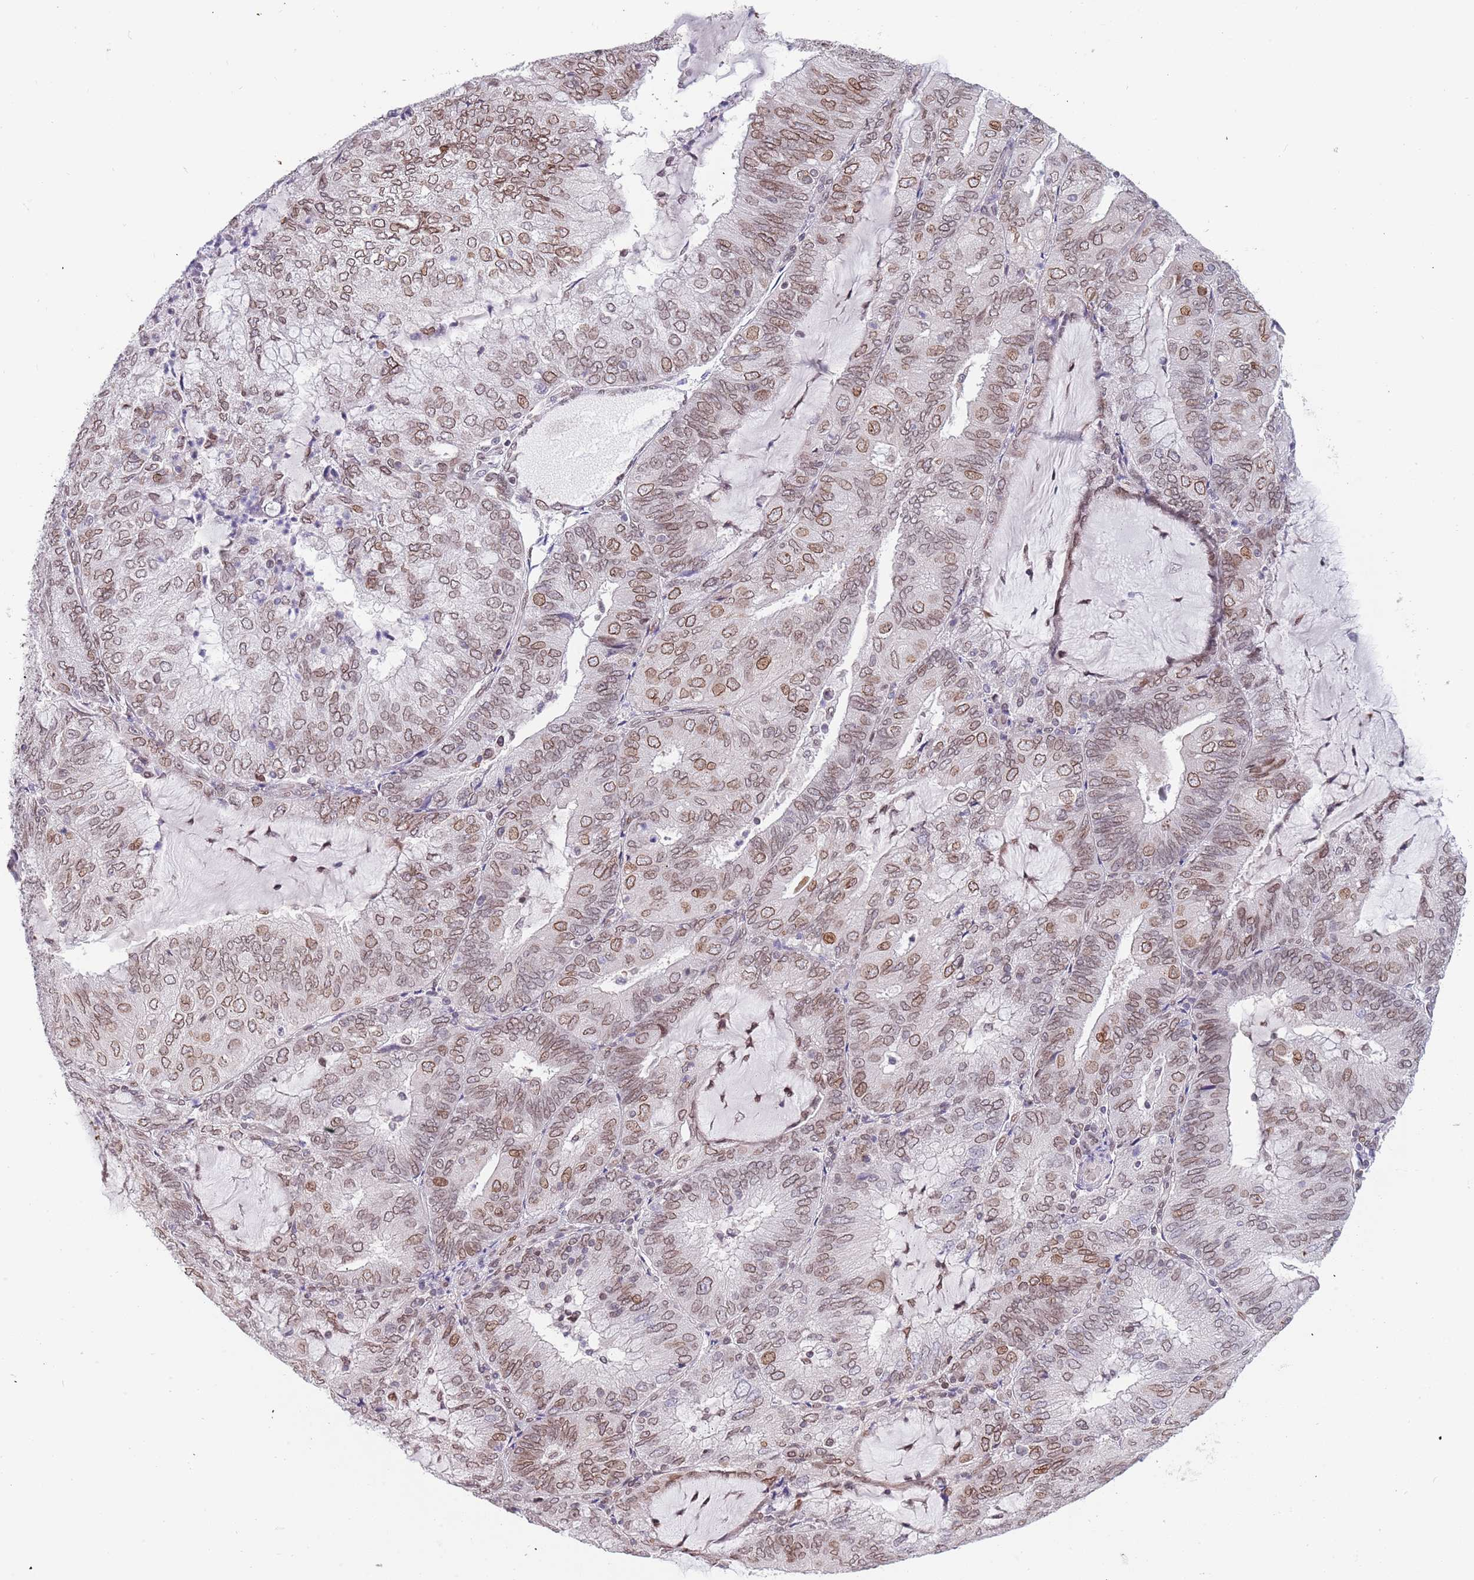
{"staining": {"intensity": "moderate", "quantity": ">75%", "location": "cytoplasmic/membranous,nuclear"}, "tissue": "endometrial cancer", "cell_type": "Tumor cells", "image_type": "cancer", "snomed": [{"axis": "morphology", "description": "Adenocarcinoma, NOS"}, {"axis": "topography", "description": "Endometrium"}], "caption": "Protein staining displays moderate cytoplasmic/membranous and nuclear staining in approximately >75% of tumor cells in adenocarcinoma (endometrial).", "gene": "KLHDC2", "patient": {"sex": "female", "age": 81}}